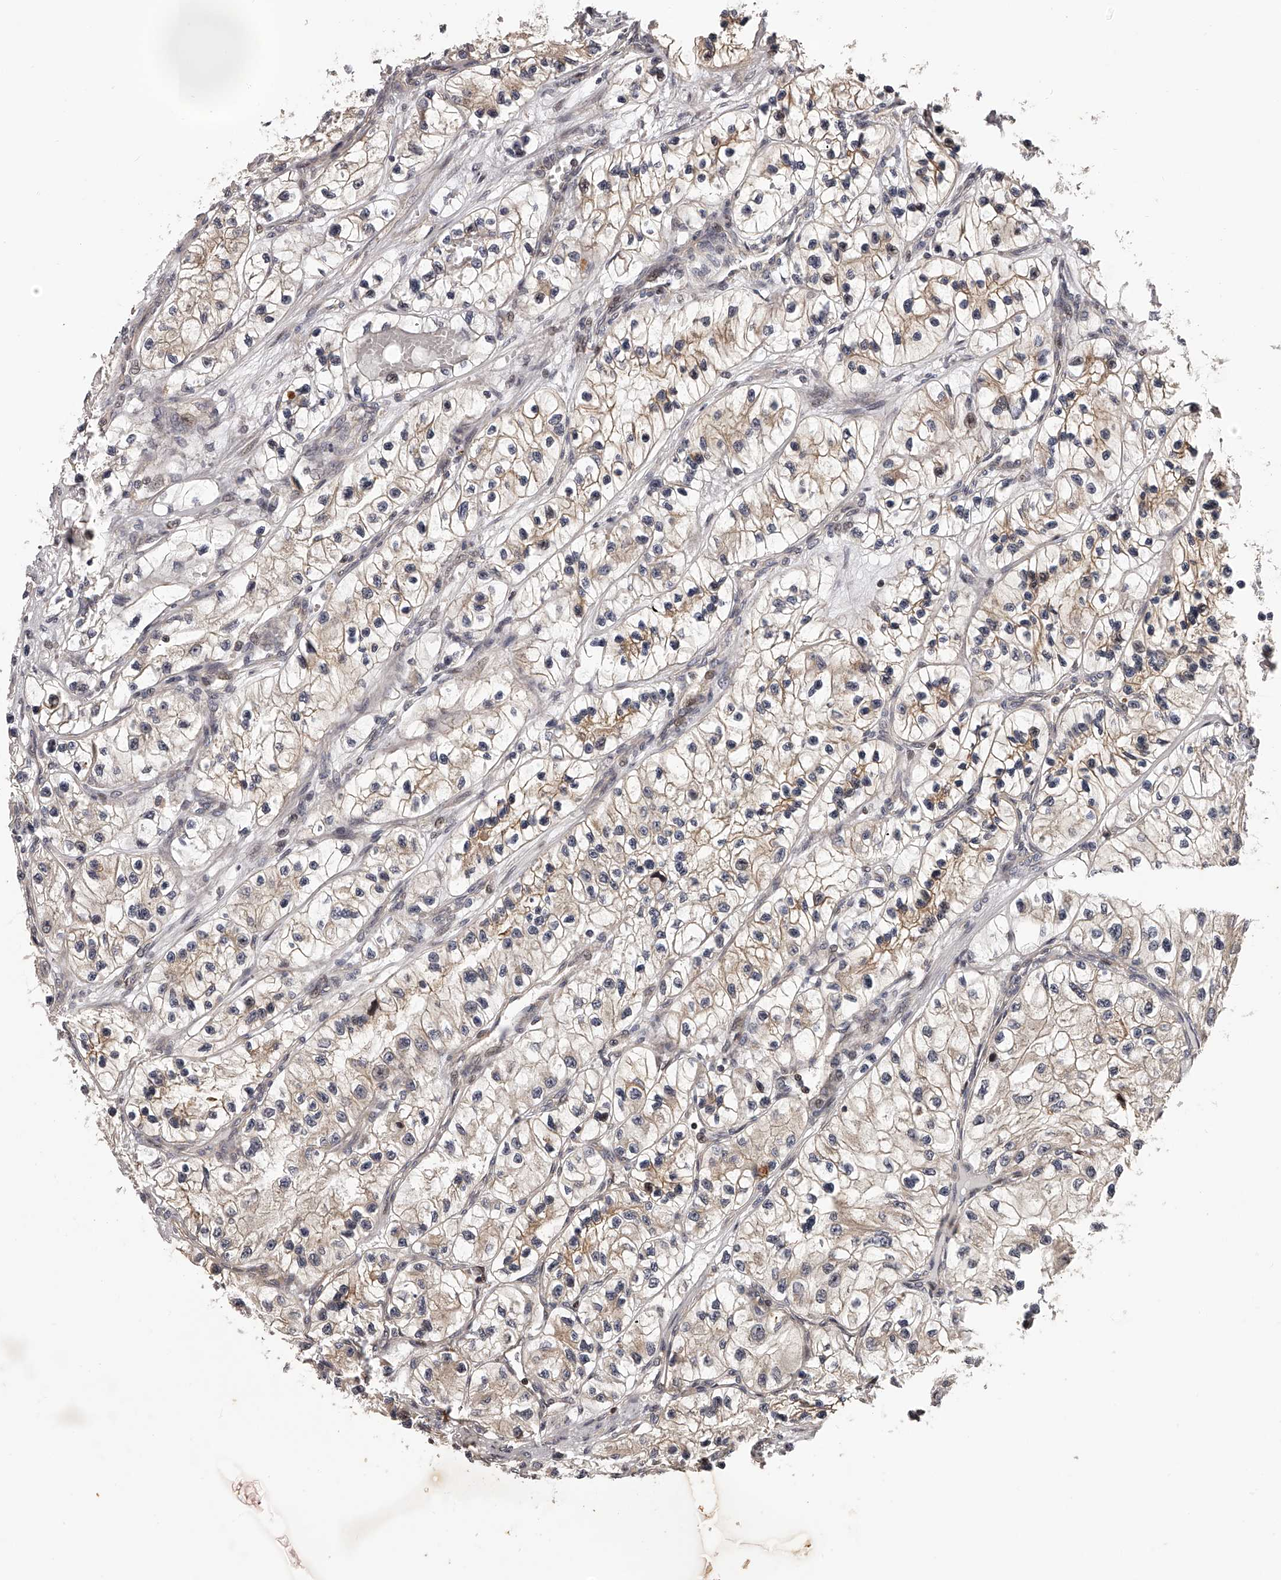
{"staining": {"intensity": "weak", "quantity": "25%-75%", "location": "cytoplasmic/membranous"}, "tissue": "renal cancer", "cell_type": "Tumor cells", "image_type": "cancer", "snomed": [{"axis": "morphology", "description": "Adenocarcinoma, NOS"}, {"axis": "topography", "description": "Kidney"}], "caption": "High-magnification brightfield microscopy of renal cancer stained with DAB (brown) and counterstained with hematoxylin (blue). tumor cells exhibit weak cytoplasmic/membranous staining is identified in about25%-75% of cells.", "gene": "PFDN2", "patient": {"sex": "female", "age": 57}}